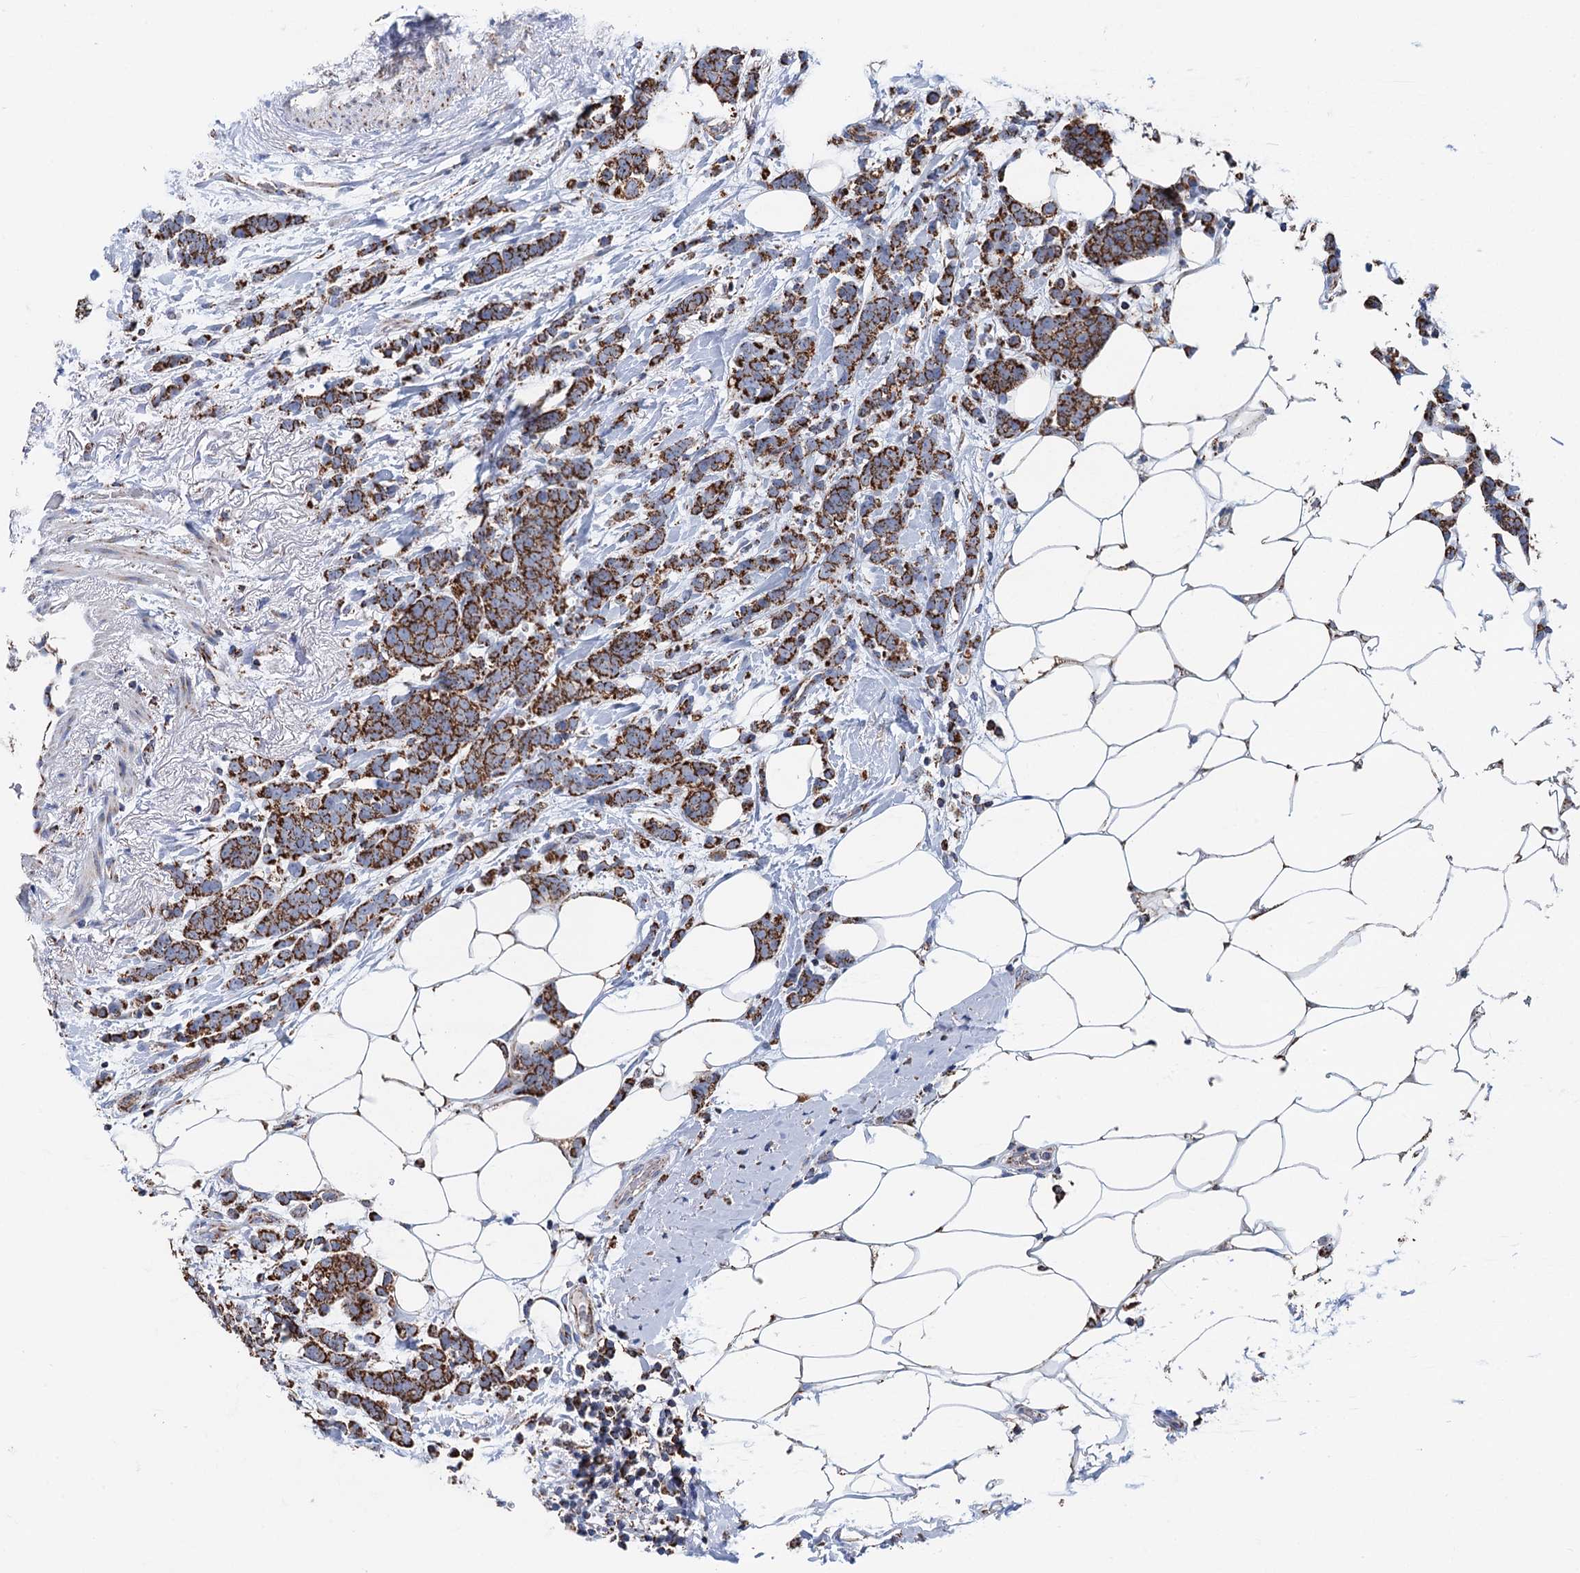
{"staining": {"intensity": "strong", "quantity": ">75%", "location": "cytoplasmic/membranous"}, "tissue": "breast cancer", "cell_type": "Tumor cells", "image_type": "cancer", "snomed": [{"axis": "morphology", "description": "Lobular carcinoma"}, {"axis": "topography", "description": "Breast"}], "caption": "A histopathology image of breast lobular carcinoma stained for a protein shows strong cytoplasmic/membranous brown staining in tumor cells.", "gene": "IVD", "patient": {"sex": "female", "age": 58}}